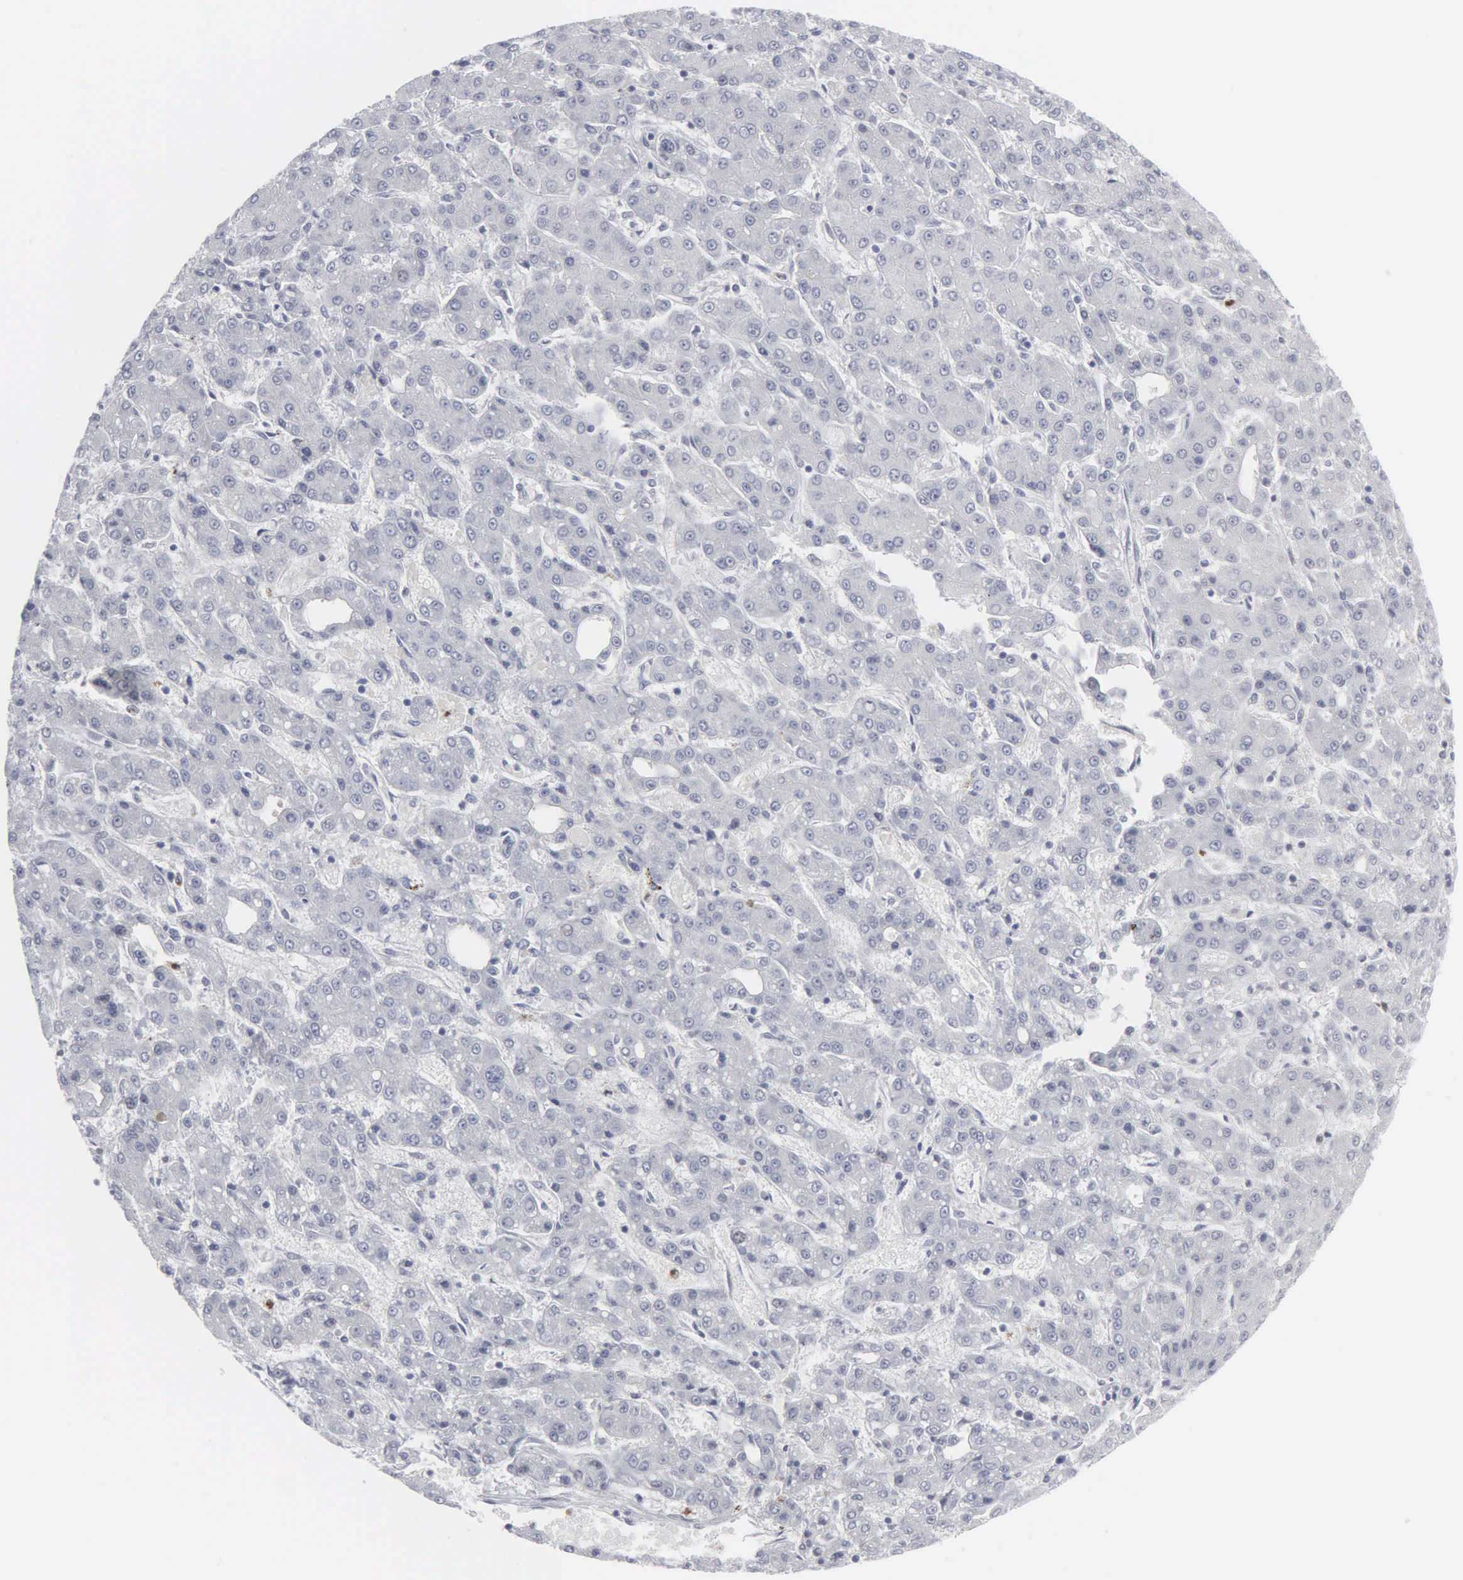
{"staining": {"intensity": "negative", "quantity": "none", "location": "none"}, "tissue": "liver cancer", "cell_type": "Tumor cells", "image_type": "cancer", "snomed": [{"axis": "morphology", "description": "Carcinoma, Hepatocellular, NOS"}, {"axis": "topography", "description": "Liver"}], "caption": "Liver cancer stained for a protein using IHC shows no positivity tumor cells.", "gene": "SPIN3", "patient": {"sex": "male", "age": 69}}